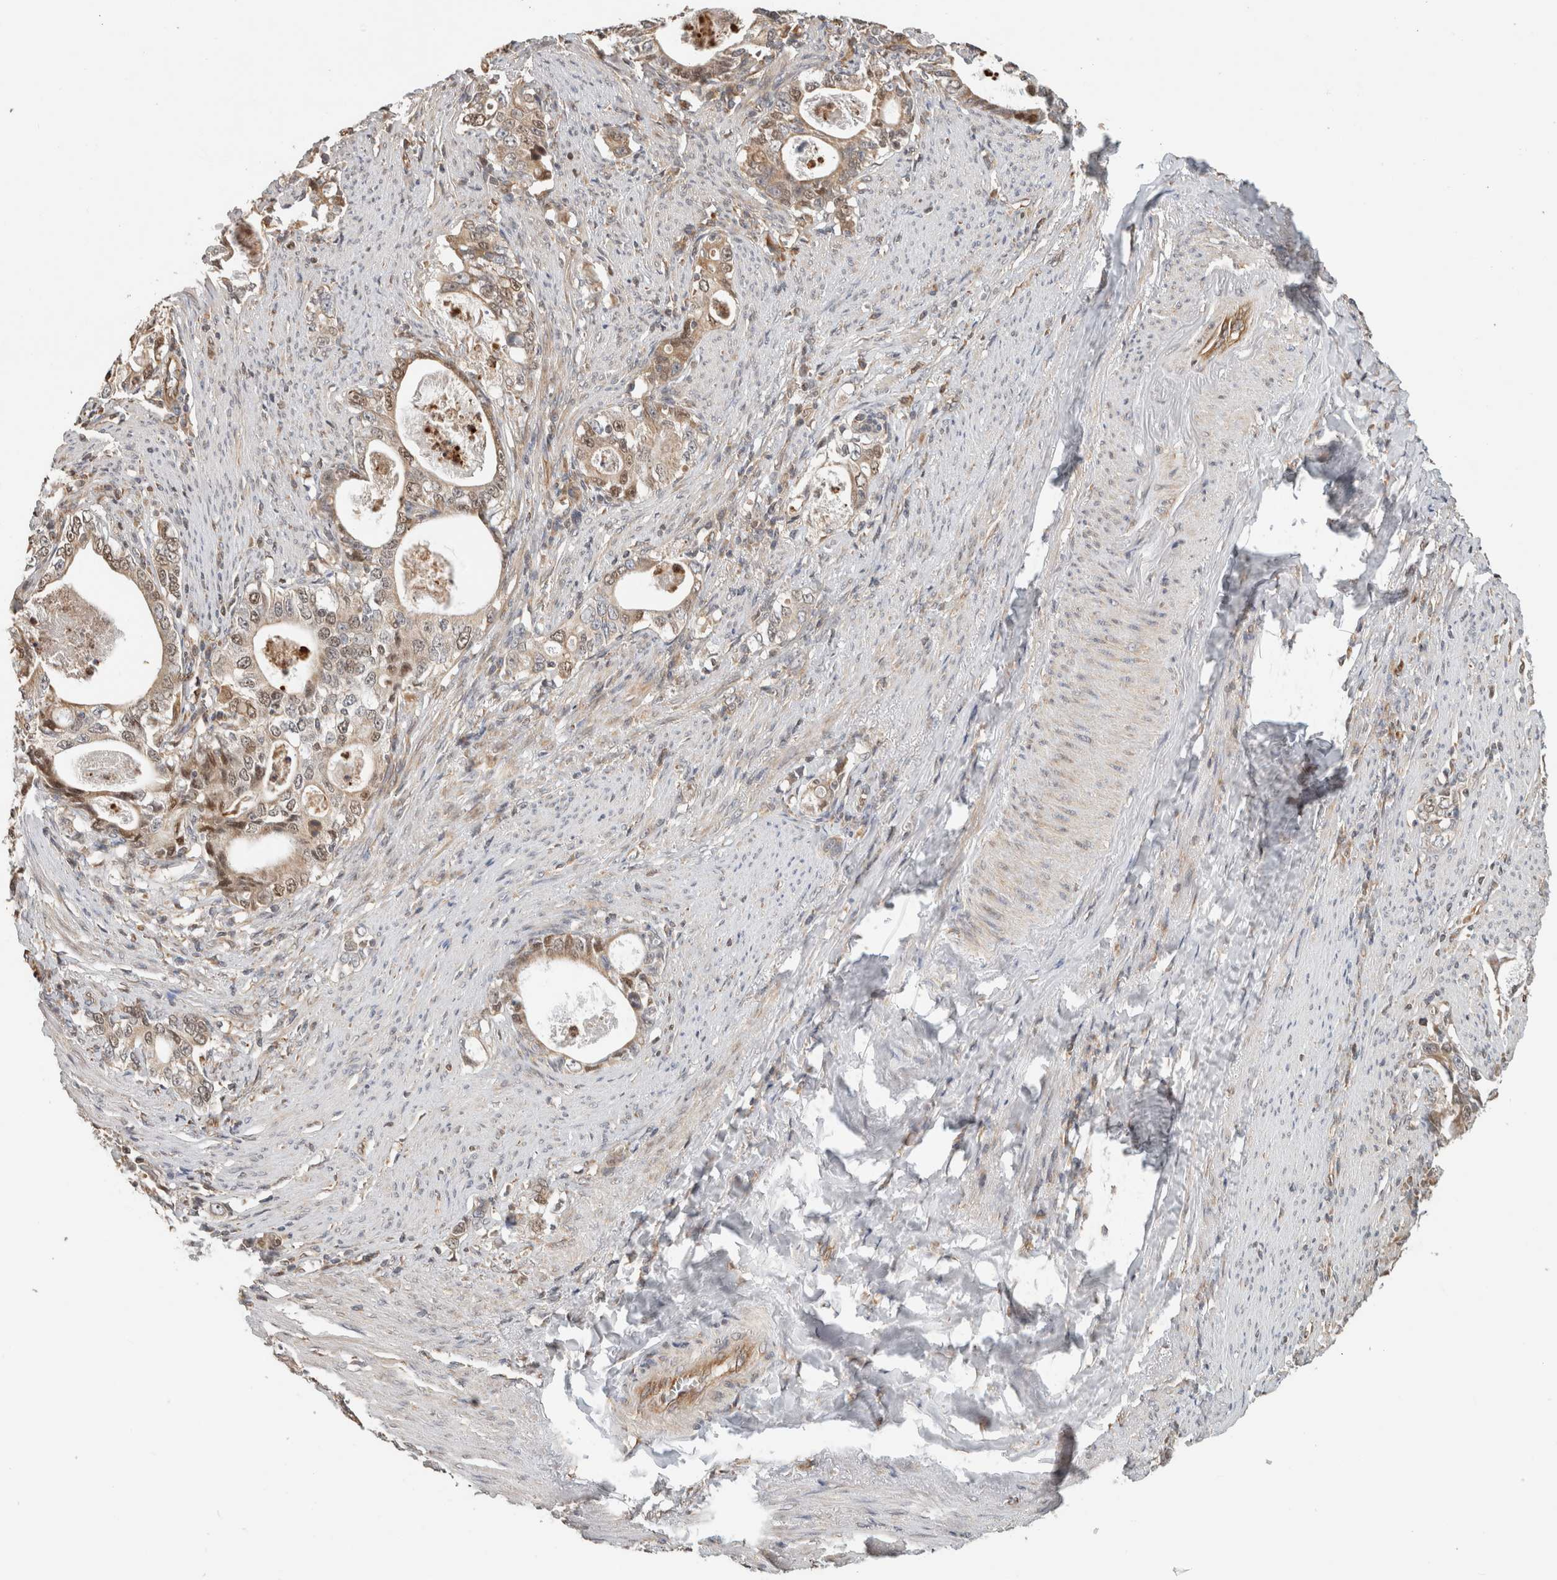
{"staining": {"intensity": "weak", "quantity": "25%-75%", "location": "cytoplasmic/membranous,nuclear"}, "tissue": "stomach cancer", "cell_type": "Tumor cells", "image_type": "cancer", "snomed": [{"axis": "morphology", "description": "Adenocarcinoma, NOS"}, {"axis": "topography", "description": "Stomach, lower"}], "caption": "Immunohistochemistry photomicrograph of neoplastic tissue: human stomach cancer (adenocarcinoma) stained using immunohistochemistry (IHC) displays low levels of weak protein expression localized specifically in the cytoplasmic/membranous and nuclear of tumor cells, appearing as a cytoplasmic/membranous and nuclear brown color.", "gene": "GINS4", "patient": {"sex": "female", "age": 72}}